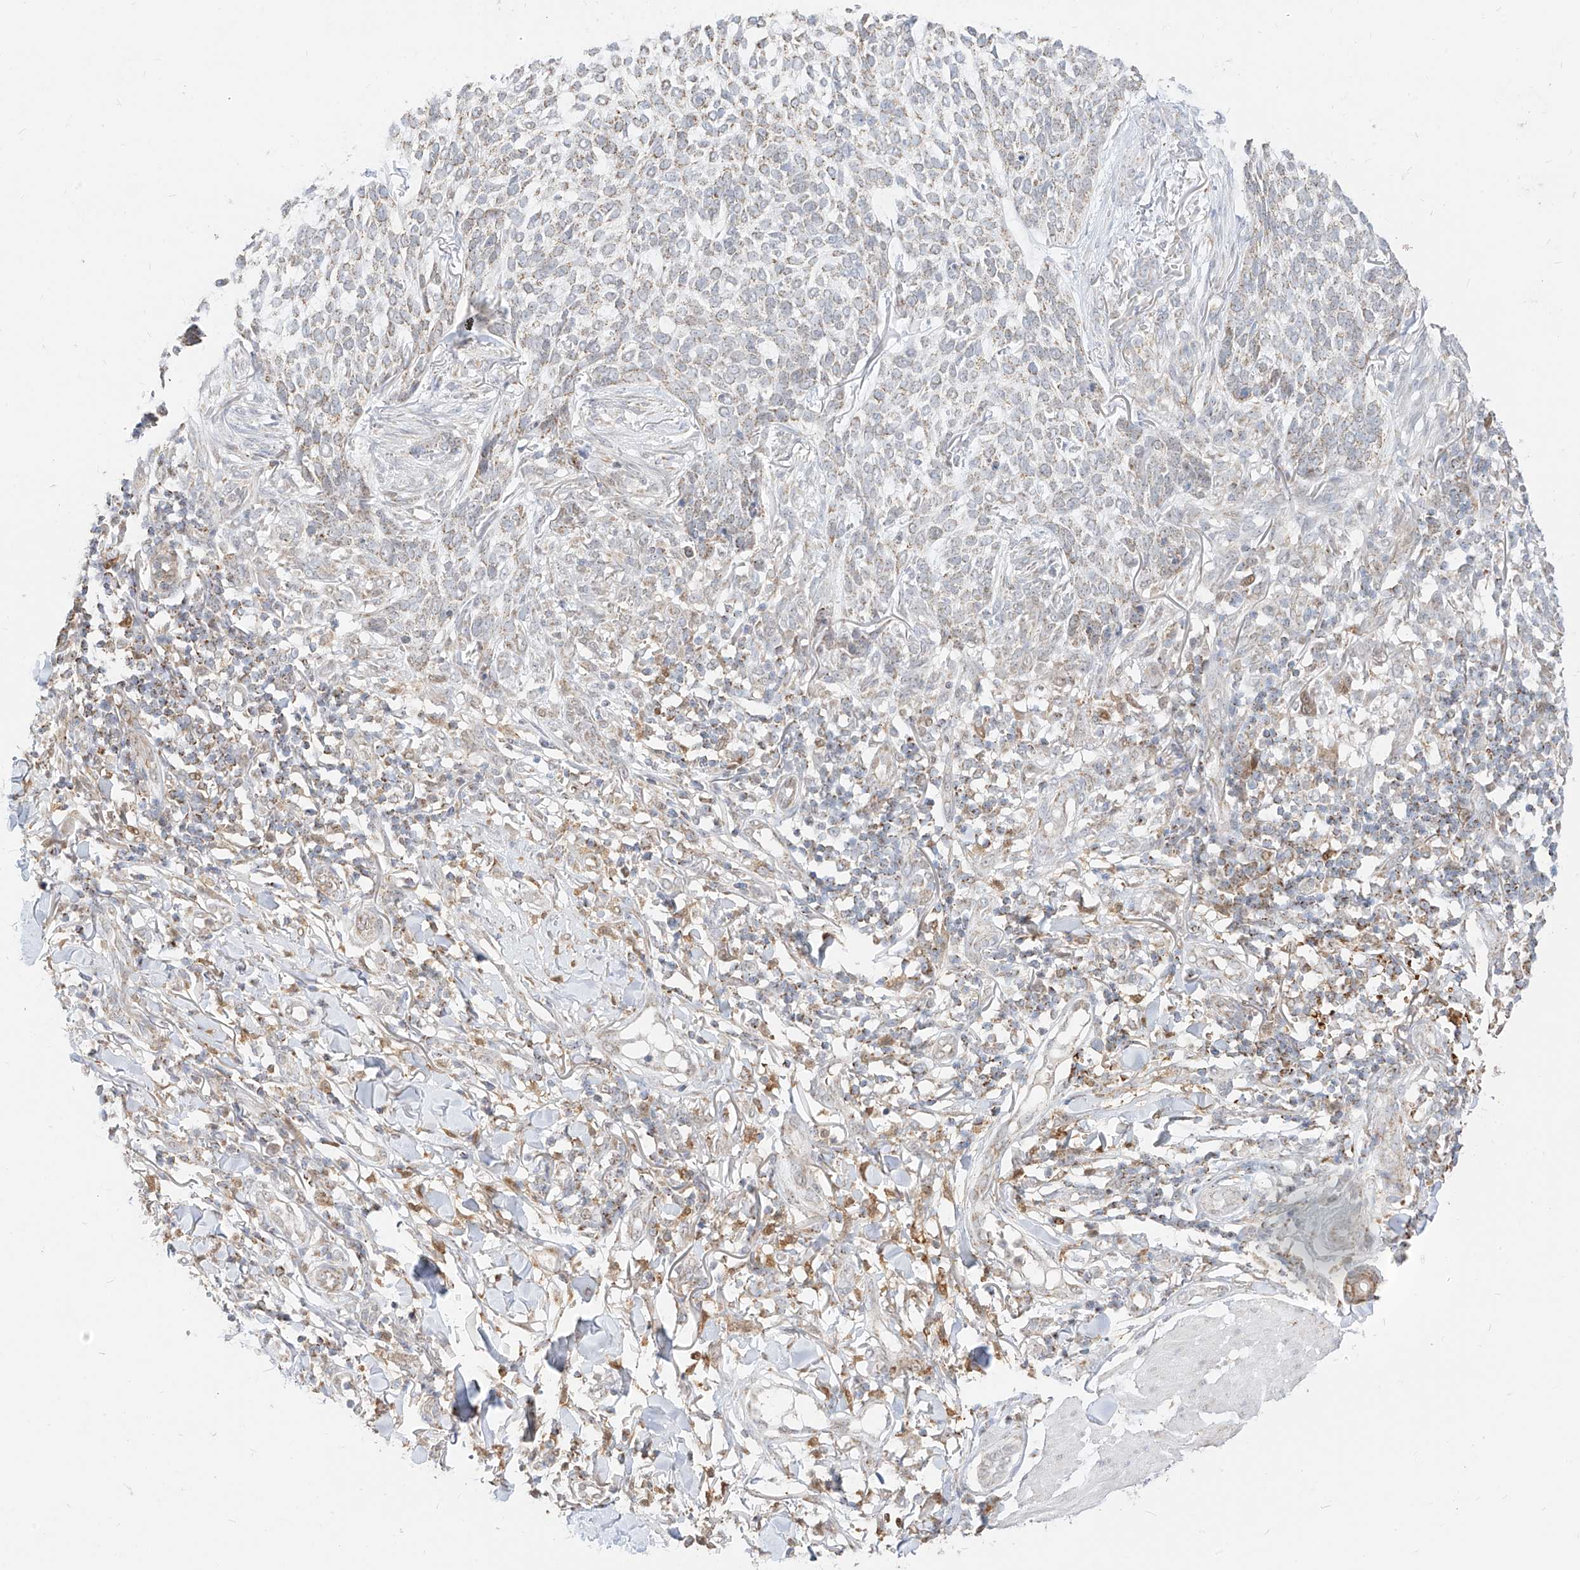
{"staining": {"intensity": "weak", "quantity": "25%-75%", "location": "cytoplasmic/membranous"}, "tissue": "skin cancer", "cell_type": "Tumor cells", "image_type": "cancer", "snomed": [{"axis": "morphology", "description": "Basal cell carcinoma"}, {"axis": "topography", "description": "Skin"}], "caption": "Skin cancer stained for a protein (brown) reveals weak cytoplasmic/membranous positive staining in about 25%-75% of tumor cells.", "gene": "MTUS2", "patient": {"sex": "female", "age": 64}}